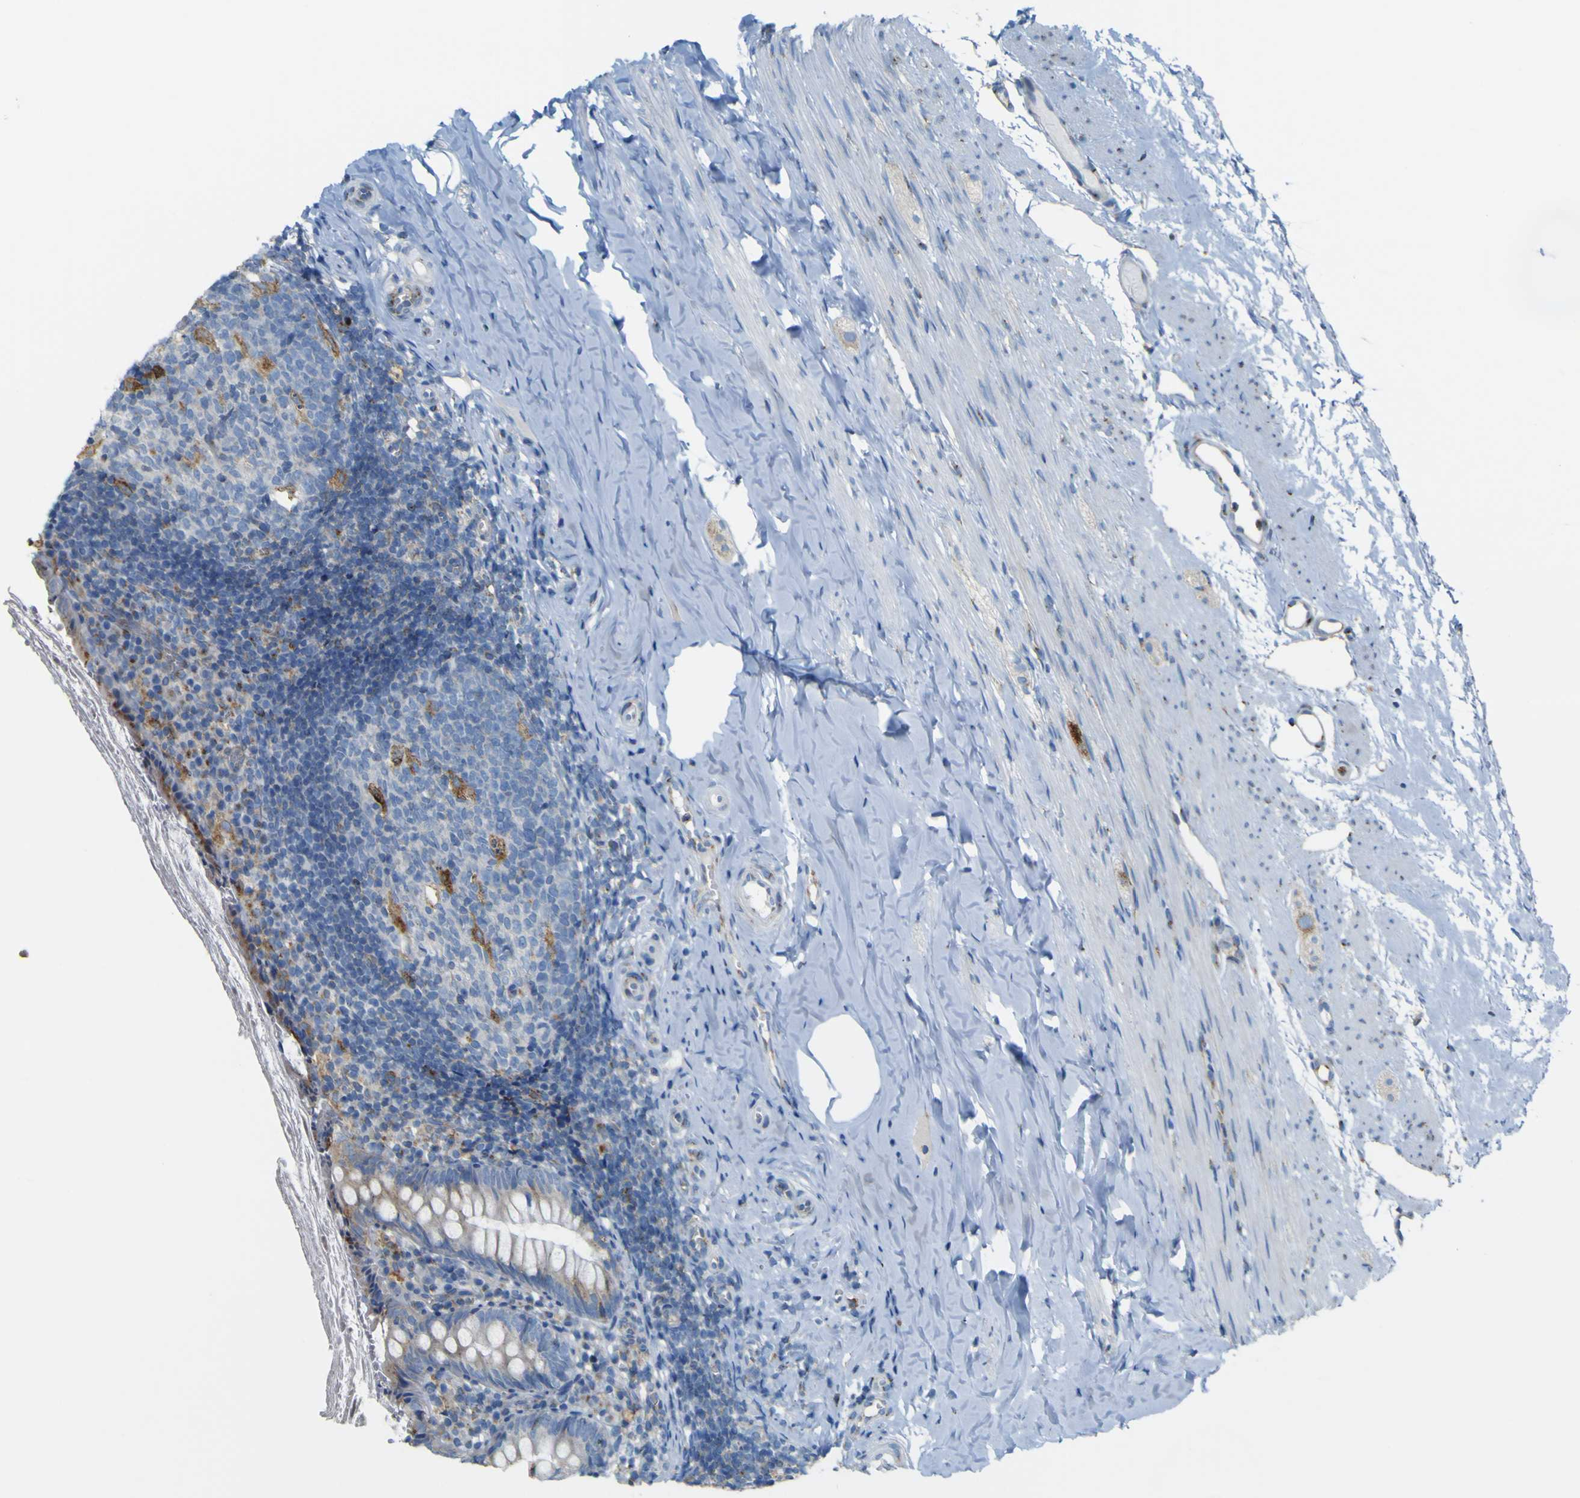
{"staining": {"intensity": "weak", "quantity": "25%-75%", "location": "cytoplasmic/membranous"}, "tissue": "appendix", "cell_type": "Glandular cells", "image_type": "normal", "snomed": [{"axis": "morphology", "description": "Normal tissue, NOS"}, {"axis": "topography", "description": "Appendix"}], "caption": "Immunohistochemistry of benign appendix displays low levels of weak cytoplasmic/membranous staining in approximately 25%-75% of glandular cells.", "gene": "IGF2R", "patient": {"sex": "female", "age": 10}}